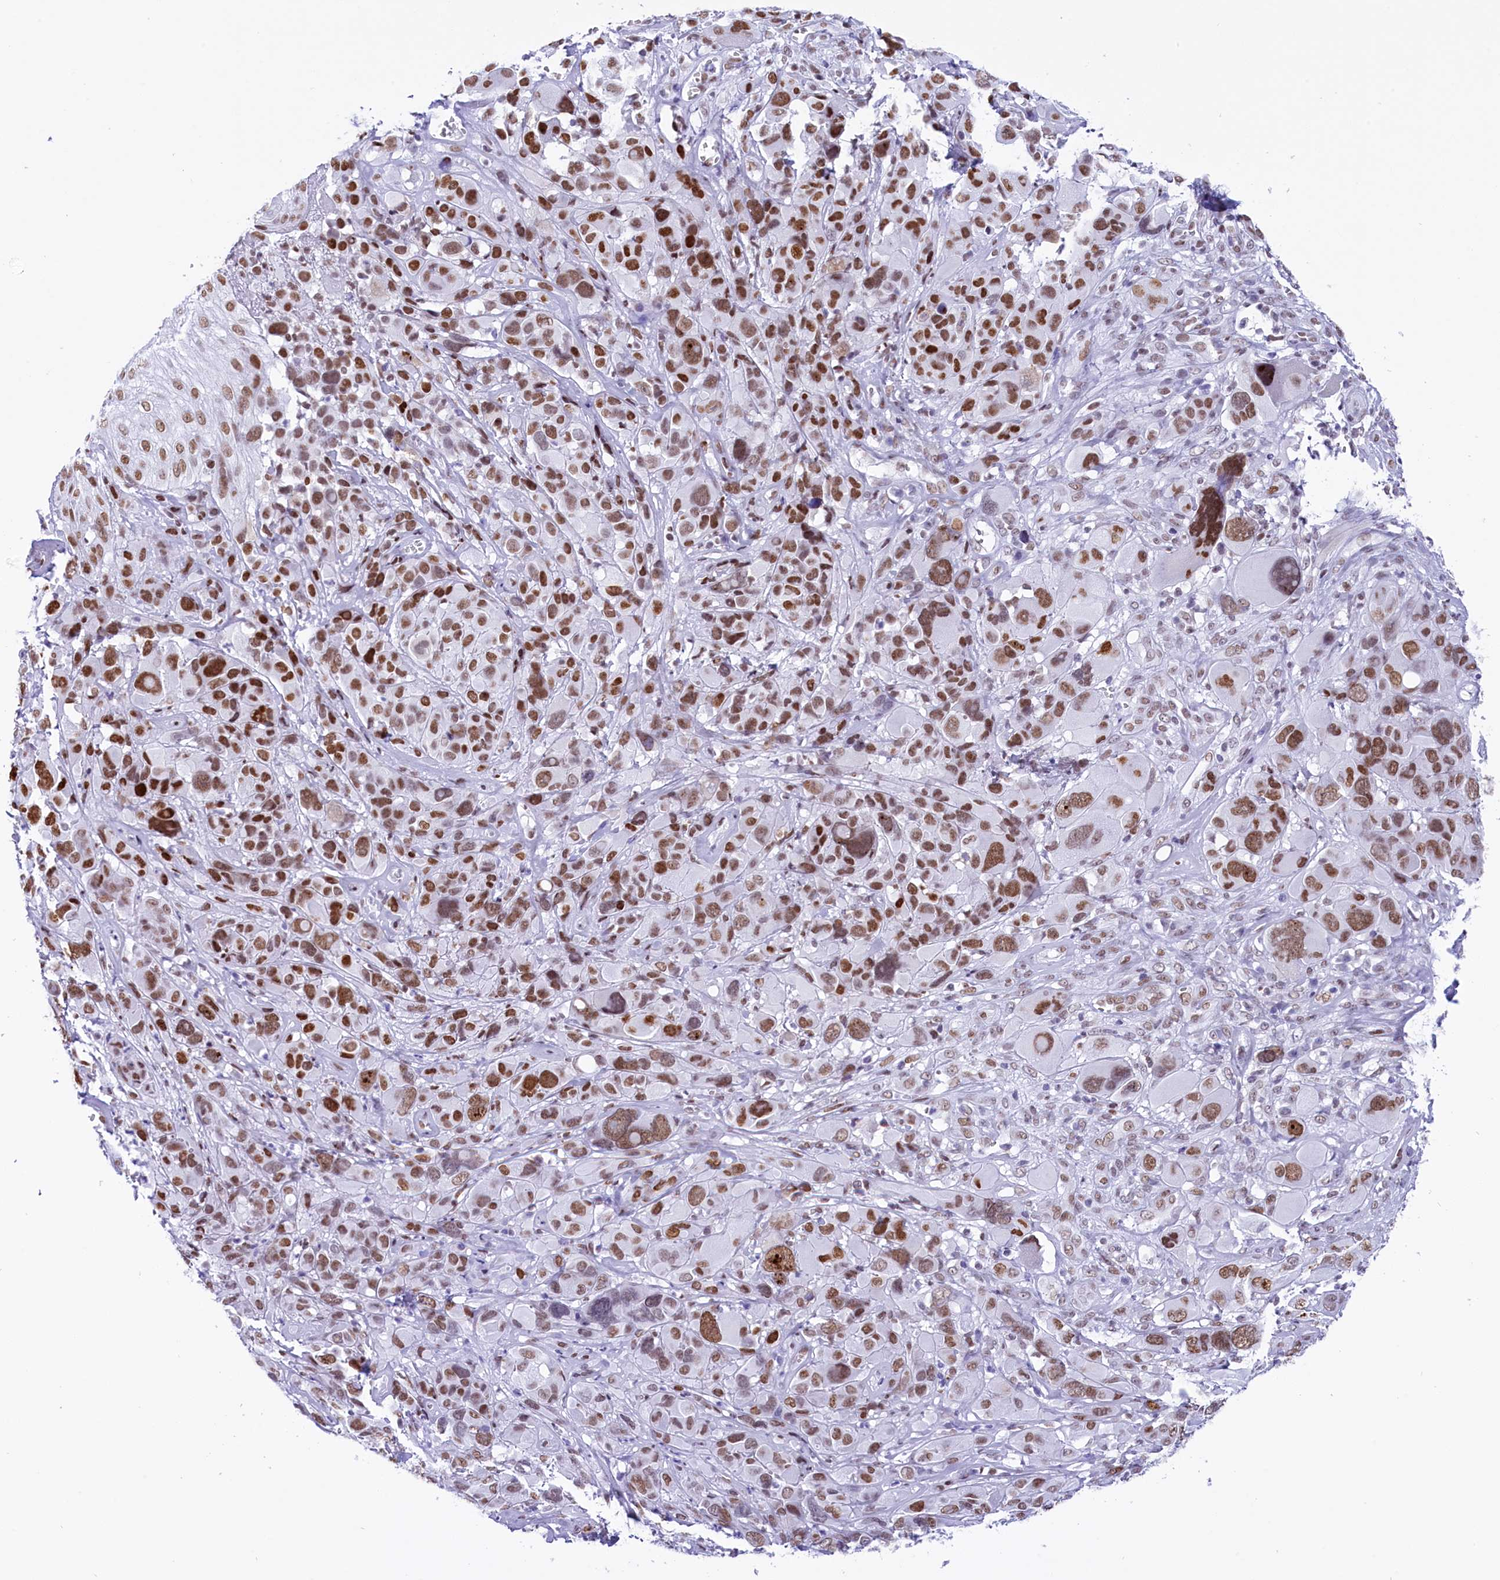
{"staining": {"intensity": "moderate", "quantity": ">75%", "location": "nuclear"}, "tissue": "melanoma", "cell_type": "Tumor cells", "image_type": "cancer", "snomed": [{"axis": "morphology", "description": "Malignant melanoma, NOS"}, {"axis": "topography", "description": "Skin of trunk"}], "caption": "Protein staining of melanoma tissue exhibits moderate nuclear staining in approximately >75% of tumor cells. Nuclei are stained in blue.", "gene": "RPS6KB1", "patient": {"sex": "male", "age": 71}}